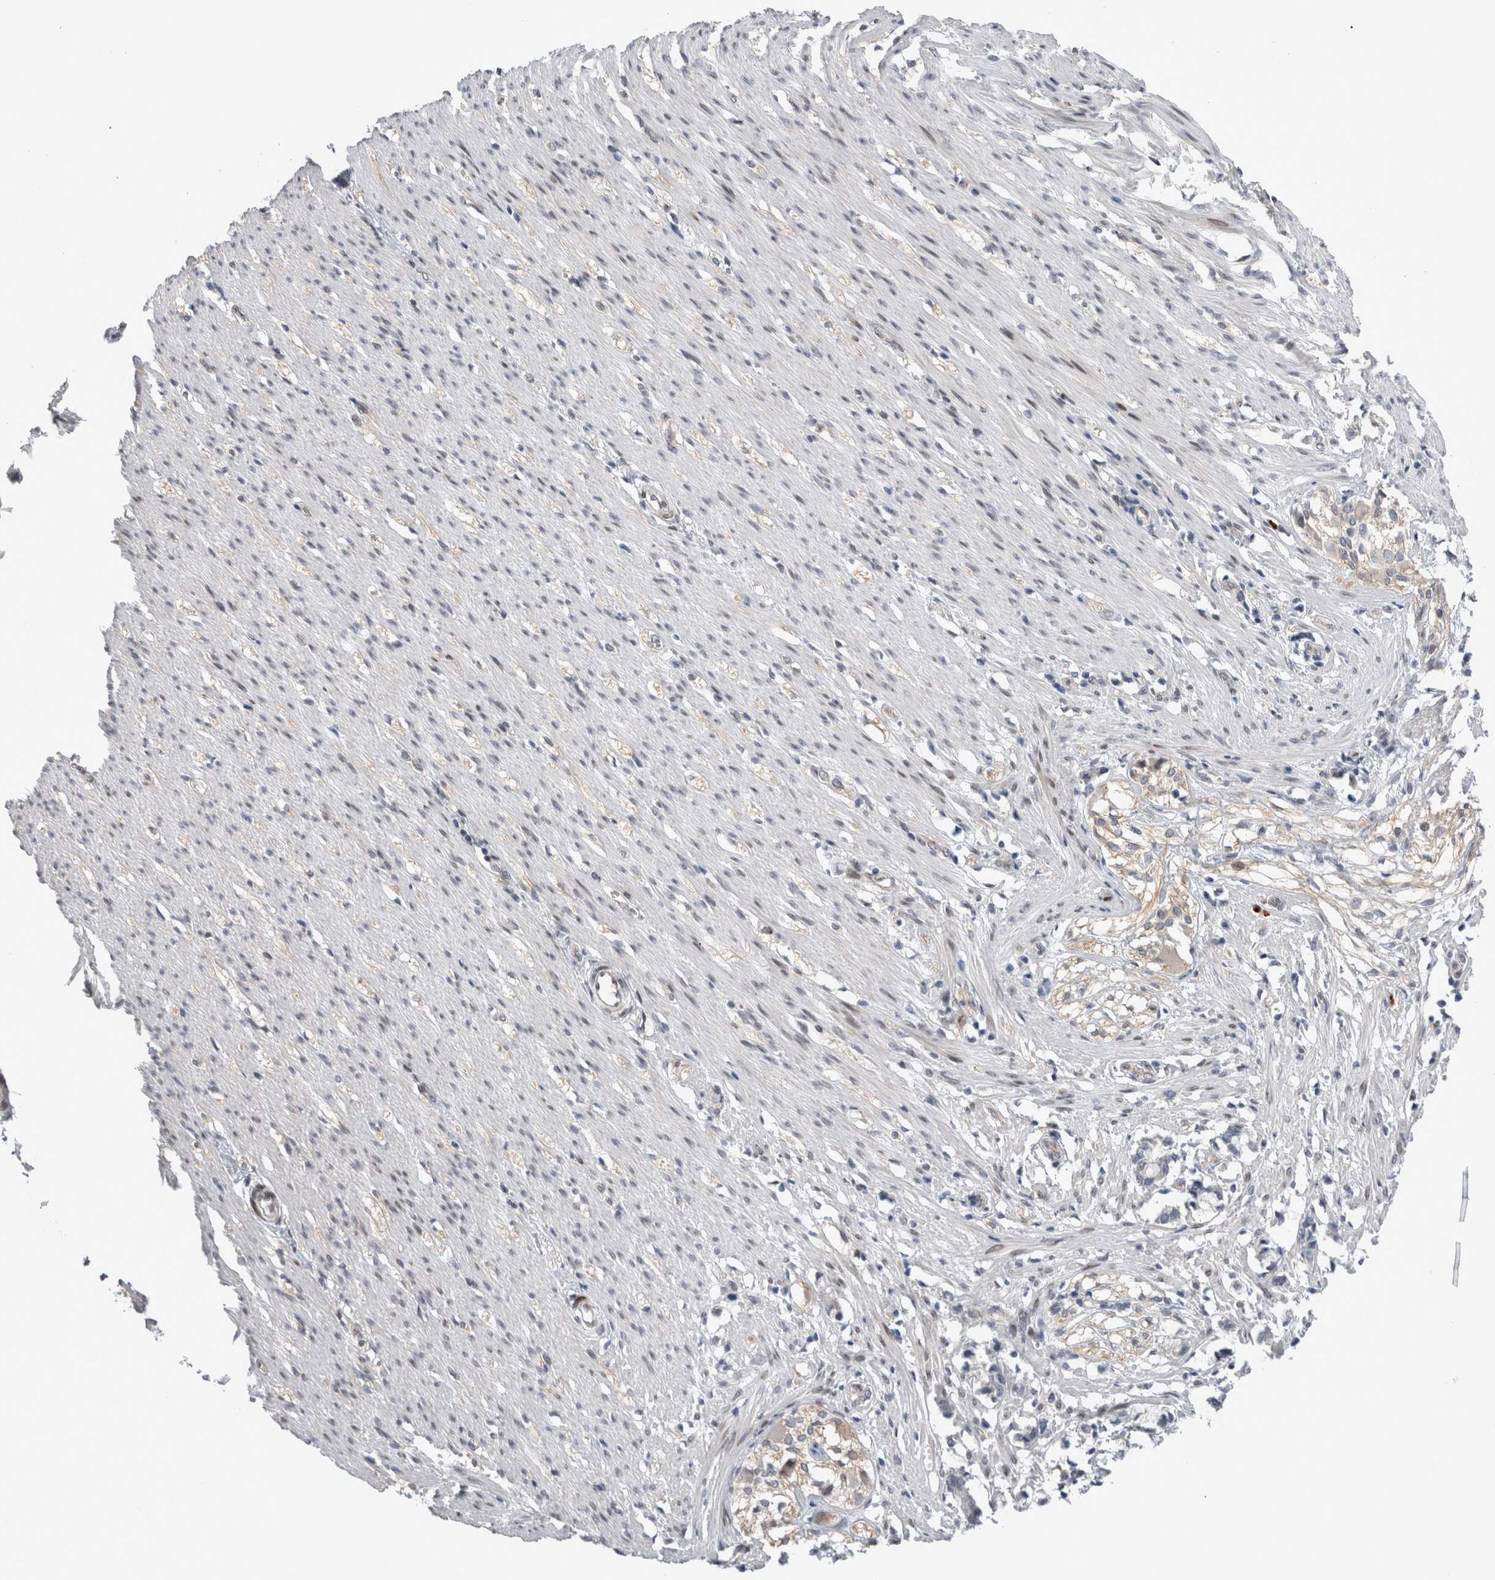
{"staining": {"intensity": "moderate", "quantity": "25%-75%", "location": "cytoplasmic/membranous,nuclear"}, "tissue": "smooth muscle", "cell_type": "Smooth muscle cells", "image_type": "normal", "snomed": [{"axis": "morphology", "description": "Normal tissue, NOS"}, {"axis": "morphology", "description": "Adenocarcinoma, NOS"}, {"axis": "topography", "description": "Smooth muscle"}, {"axis": "topography", "description": "Colon"}], "caption": "Smooth muscle stained with IHC shows moderate cytoplasmic/membranous,nuclear expression in approximately 25%-75% of smooth muscle cells. The staining was performed using DAB, with brown indicating positive protein expression. Nuclei are stained blue with hematoxylin.", "gene": "DMTN", "patient": {"sex": "male", "age": 14}}